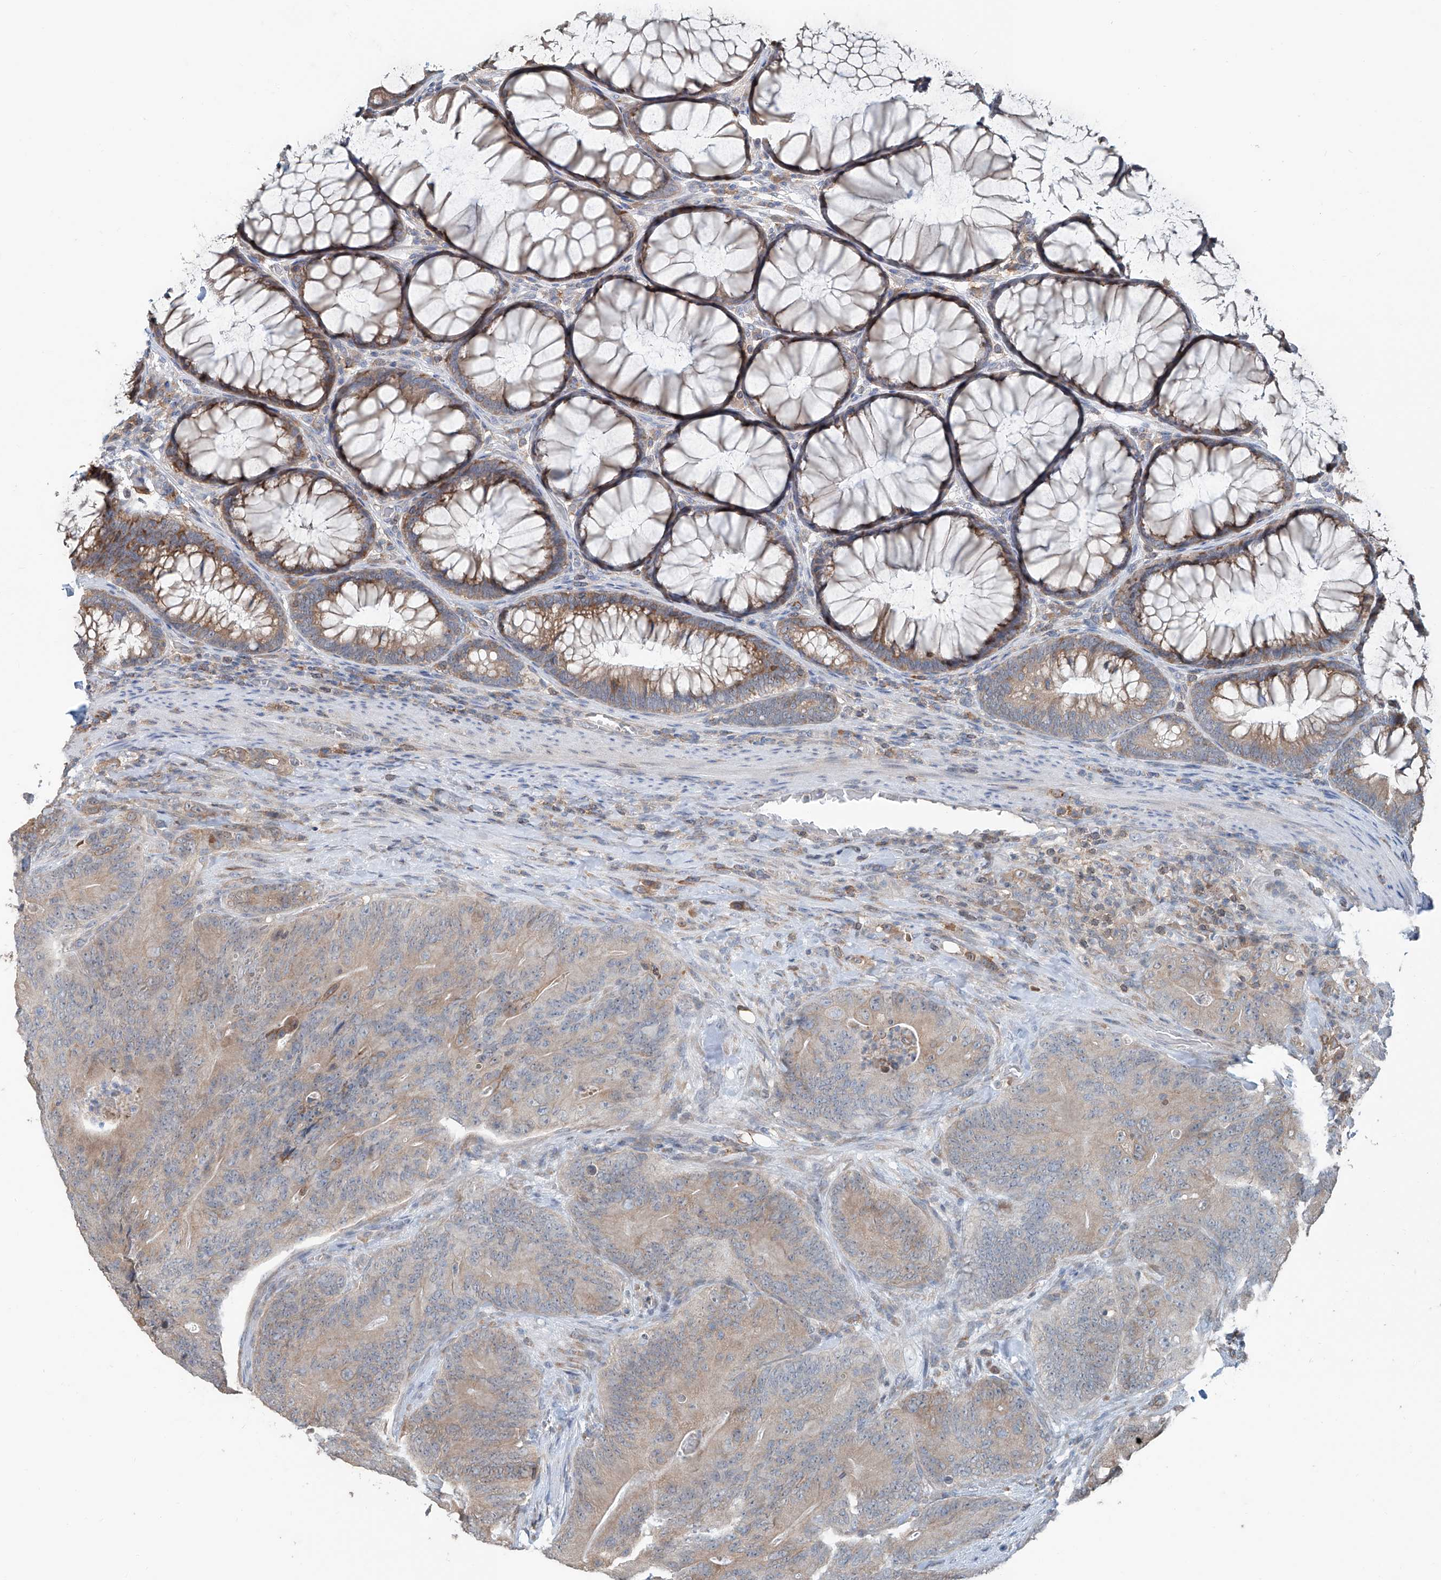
{"staining": {"intensity": "weak", "quantity": ">75%", "location": "cytoplasmic/membranous"}, "tissue": "colorectal cancer", "cell_type": "Tumor cells", "image_type": "cancer", "snomed": [{"axis": "morphology", "description": "Normal tissue, NOS"}, {"axis": "topography", "description": "Colon"}], "caption": "Protein expression analysis of colorectal cancer displays weak cytoplasmic/membranous expression in approximately >75% of tumor cells. (Stains: DAB (3,3'-diaminobenzidine) in brown, nuclei in blue, Microscopy: brightfield microscopy at high magnification).", "gene": "KCNK10", "patient": {"sex": "female", "age": 82}}